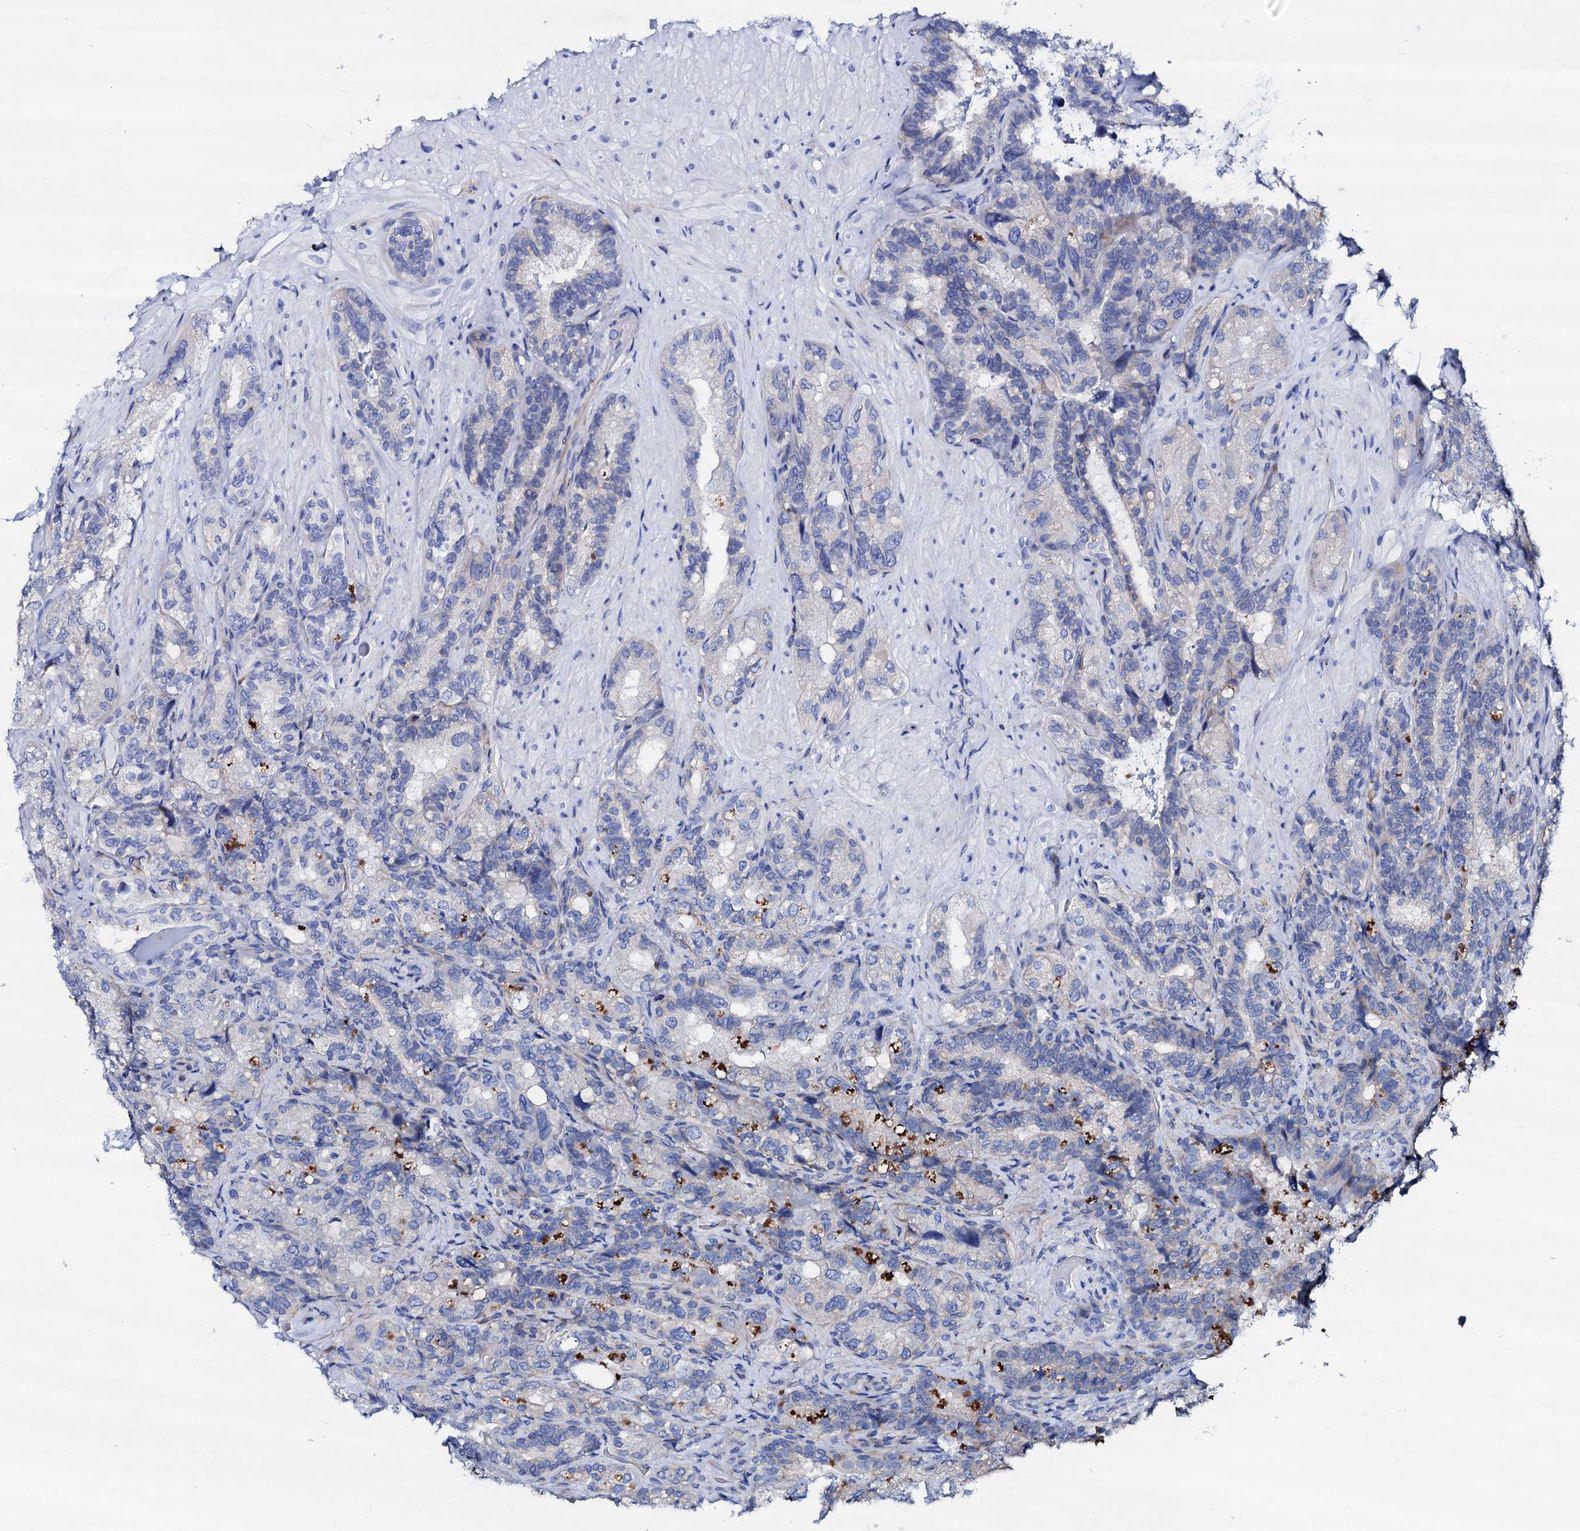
{"staining": {"intensity": "negative", "quantity": "none", "location": "none"}, "tissue": "seminal vesicle", "cell_type": "Glandular cells", "image_type": "normal", "snomed": [{"axis": "morphology", "description": "Normal tissue, NOS"}, {"axis": "topography", "description": "Prostate and seminal vesicle, NOS"}, {"axis": "topography", "description": "Prostate"}, {"axis": "topography", "description": "Seminal veicle"}], "caption": "Immunohistochemical staining of unremarkable human seminal vesicle shows no significant expression in glandular cells. (IHC, brightfield microscopy, high magnification).", "gene": "TRDN", "patient": {"sex": "male", "age": 67}}